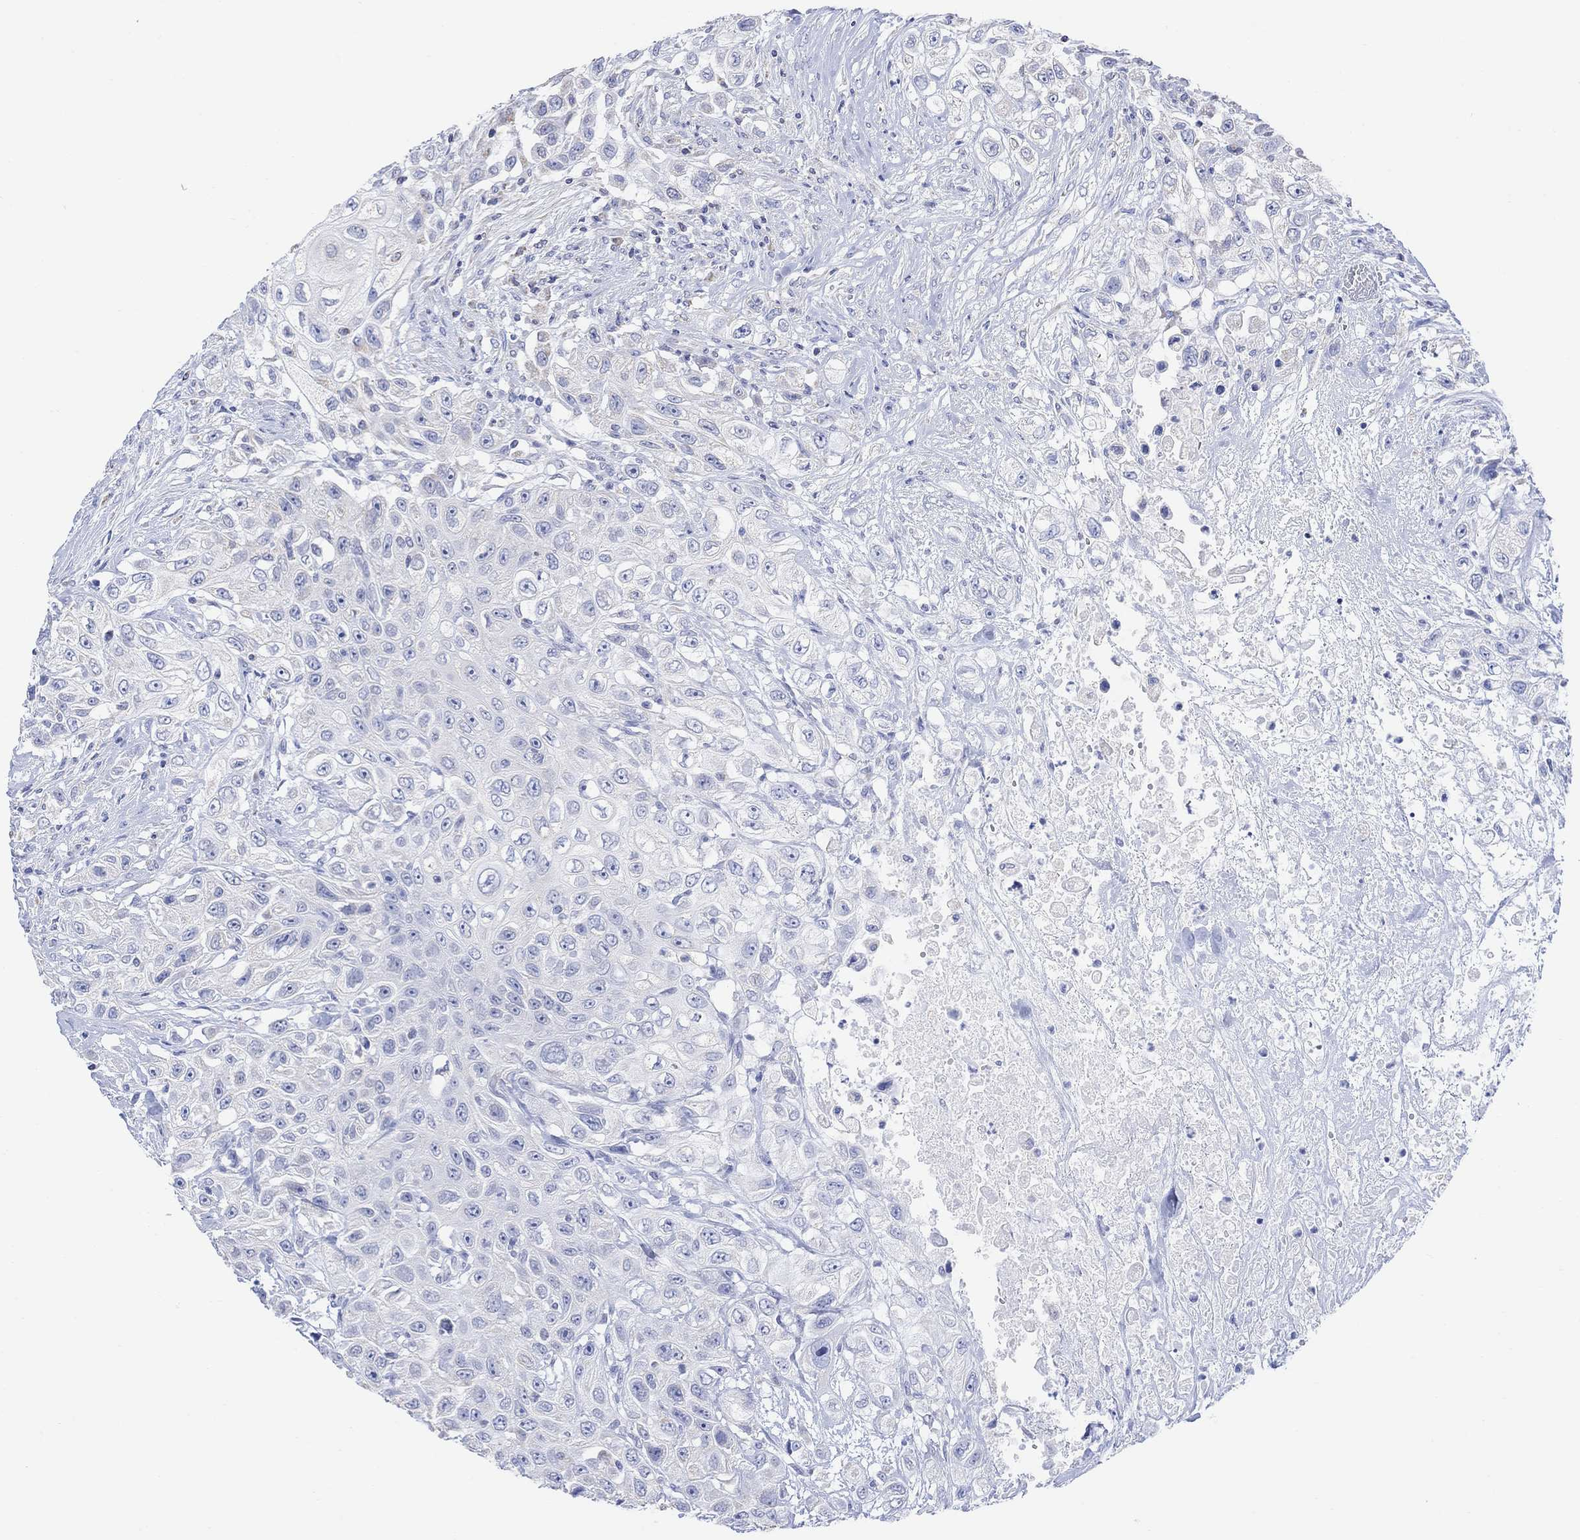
{"staining": {"intensity": "negative", "quantity": "none", "location": "none"}, "tissue": "urothelial cancer", "cell_type": "Tumor cells", "image_type": "cancer", "snomed": [{"axis": "morphology", "description": "Urothelial carcinoma, High grade"}, {"axis": "topography", "description": "Urinary bladder"}], "caption": "This is a image of IHC staining of urothelial cancer, which shows no positivity in tumor cells. The staining is performed using DAB brown chromogen with nuclei counter-stained in using hematoxylin.", "gene": "SYT12", "patient": {"sex": "female", "age": 56}}